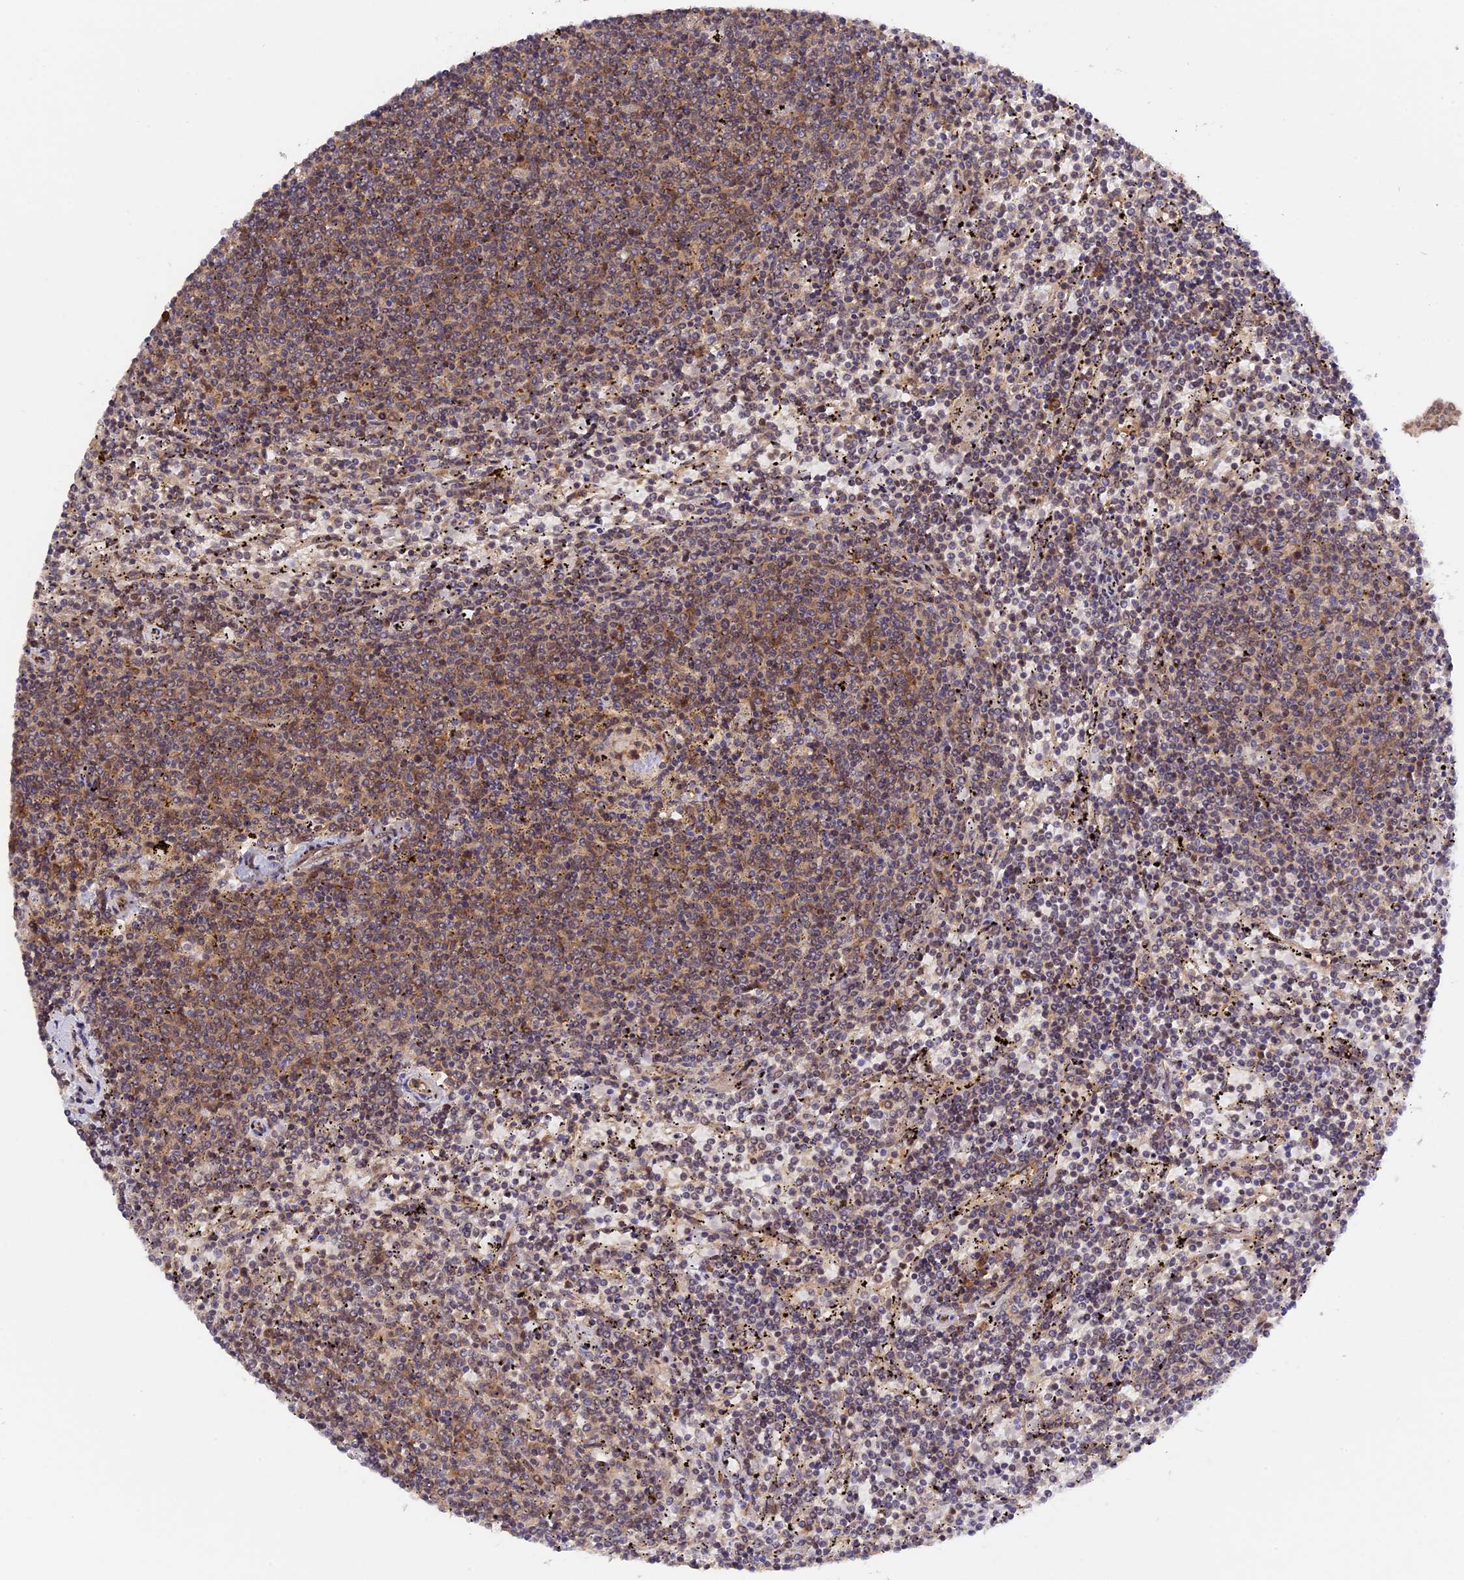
{"staining": {"intensity": "weak", "quantity": "<25%", "location": "cytoplasmic/membranous"}, "tissue": "lymphoma", "cell_type": "Tumor cells", "image_type": "cancer", "snomed": [{"axis": "morphology", "description": "Malignant lymphoma, non-Hodgkin's type, Low grade"}, {"axis": "topography", "description": "Spleen"}], "caption": "DAB (3,3'-diaminobenzidine) immunohistochemical staining of human low-grade malignant lymphoma, non-Hodgkin's type displays no significant expression in tumor cells. Brightfield microscopy of immunohistochemistry stained with DAB (3,3'-diaminobenzidine) (brown) and hematoxylin (blue), captured at high magnification.", "gene": "ZNF428", "patient": {"sex": "female", "age": 50}}